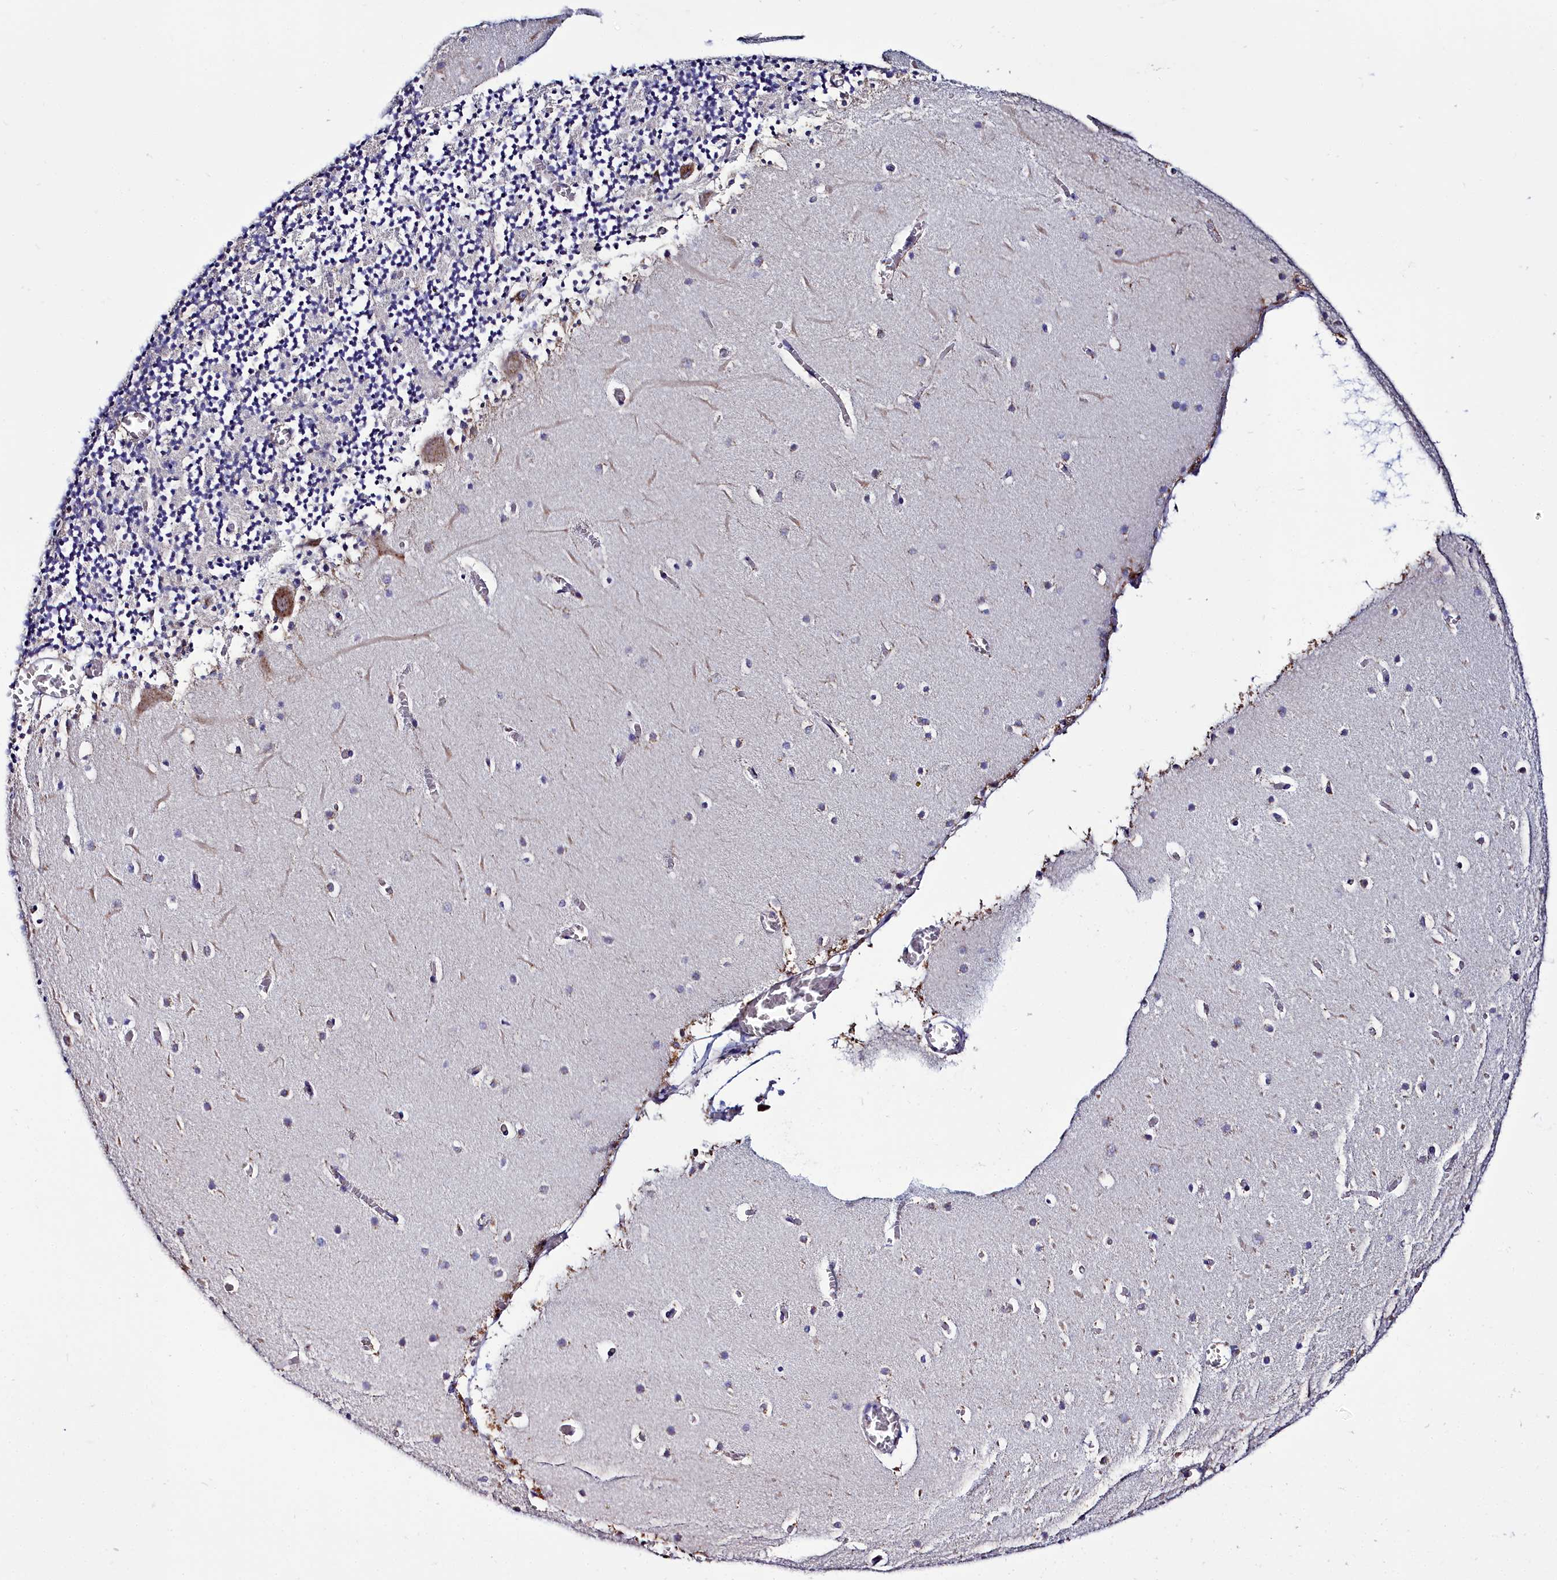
{"staining": {"intensity": "negative", "quantity": "none", "location": "none"}, "tissue": "cerebellum", "cell_type": "Cells in granular layer", "image_type": "normal", "snomed": [{"axis": "morphology", "description": "Normal tissue, NOS"}, {"axis": "topography", "description": "Cerebellum"}], "caption": "Human cerebellum stained for a protein using immunohistochemistry (IHC) reveals no expression in cells in granular layer.", "gene": "ELAPOR2", "patient": {"sex": "female", "age": 28}}